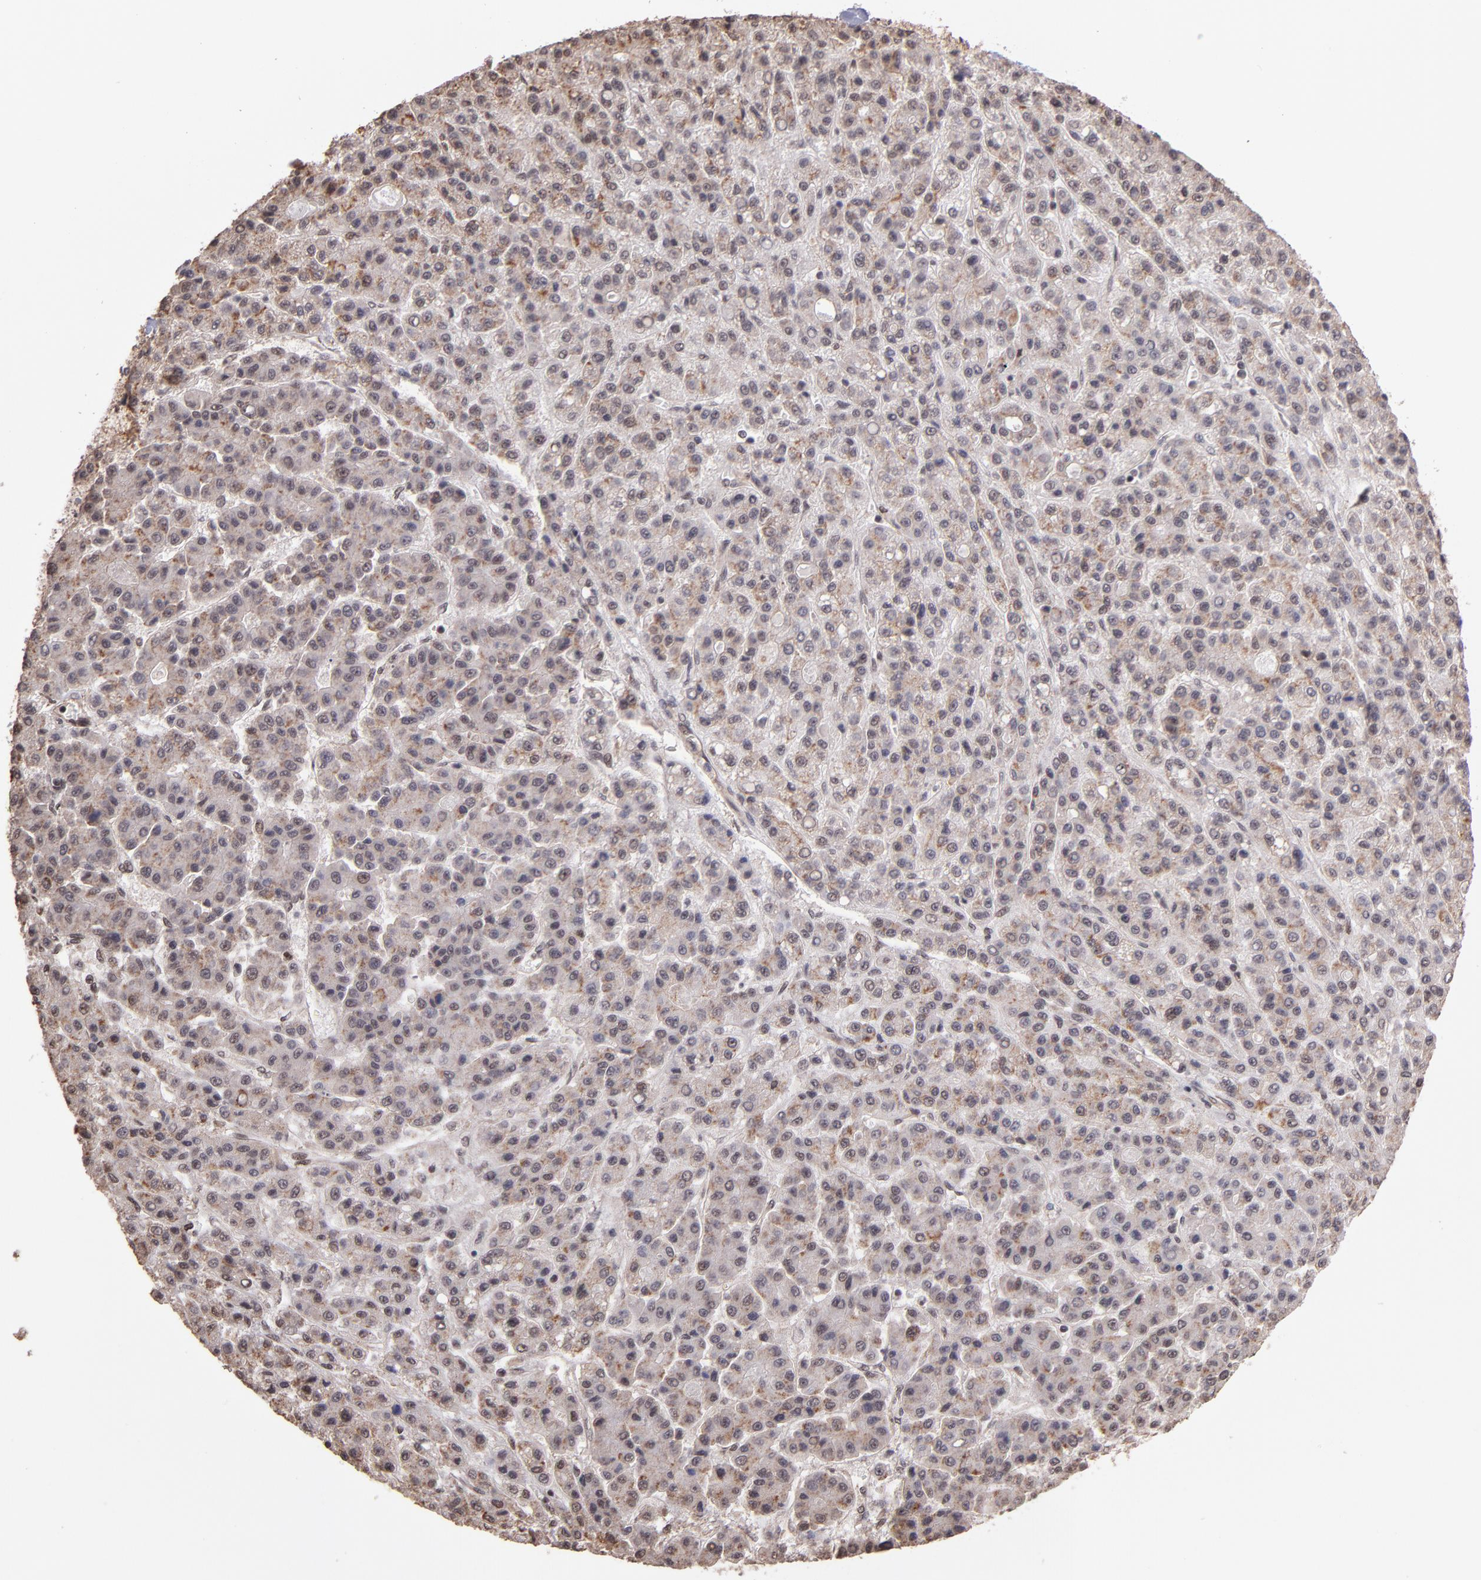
{"staining": {"intensity": "weak", "quantity": "<25%", "location": "cytoplasmic/membranous"}, "tissue": "liver cancer", "cell_type": "Tumor cells", "image_type": "cancer", "snomed": [{"axis": "morphology", "description": "Carcinoma, Hepatocellular, NOS"}, {"axis": "topography", "description": "Liver"}], "caption": "Tumor cells show no significant protein positivity in liver cancer (hepatocellular carcinoma).", "gene": "TERF2", "patient": {"sex": "male", "age": 70}}